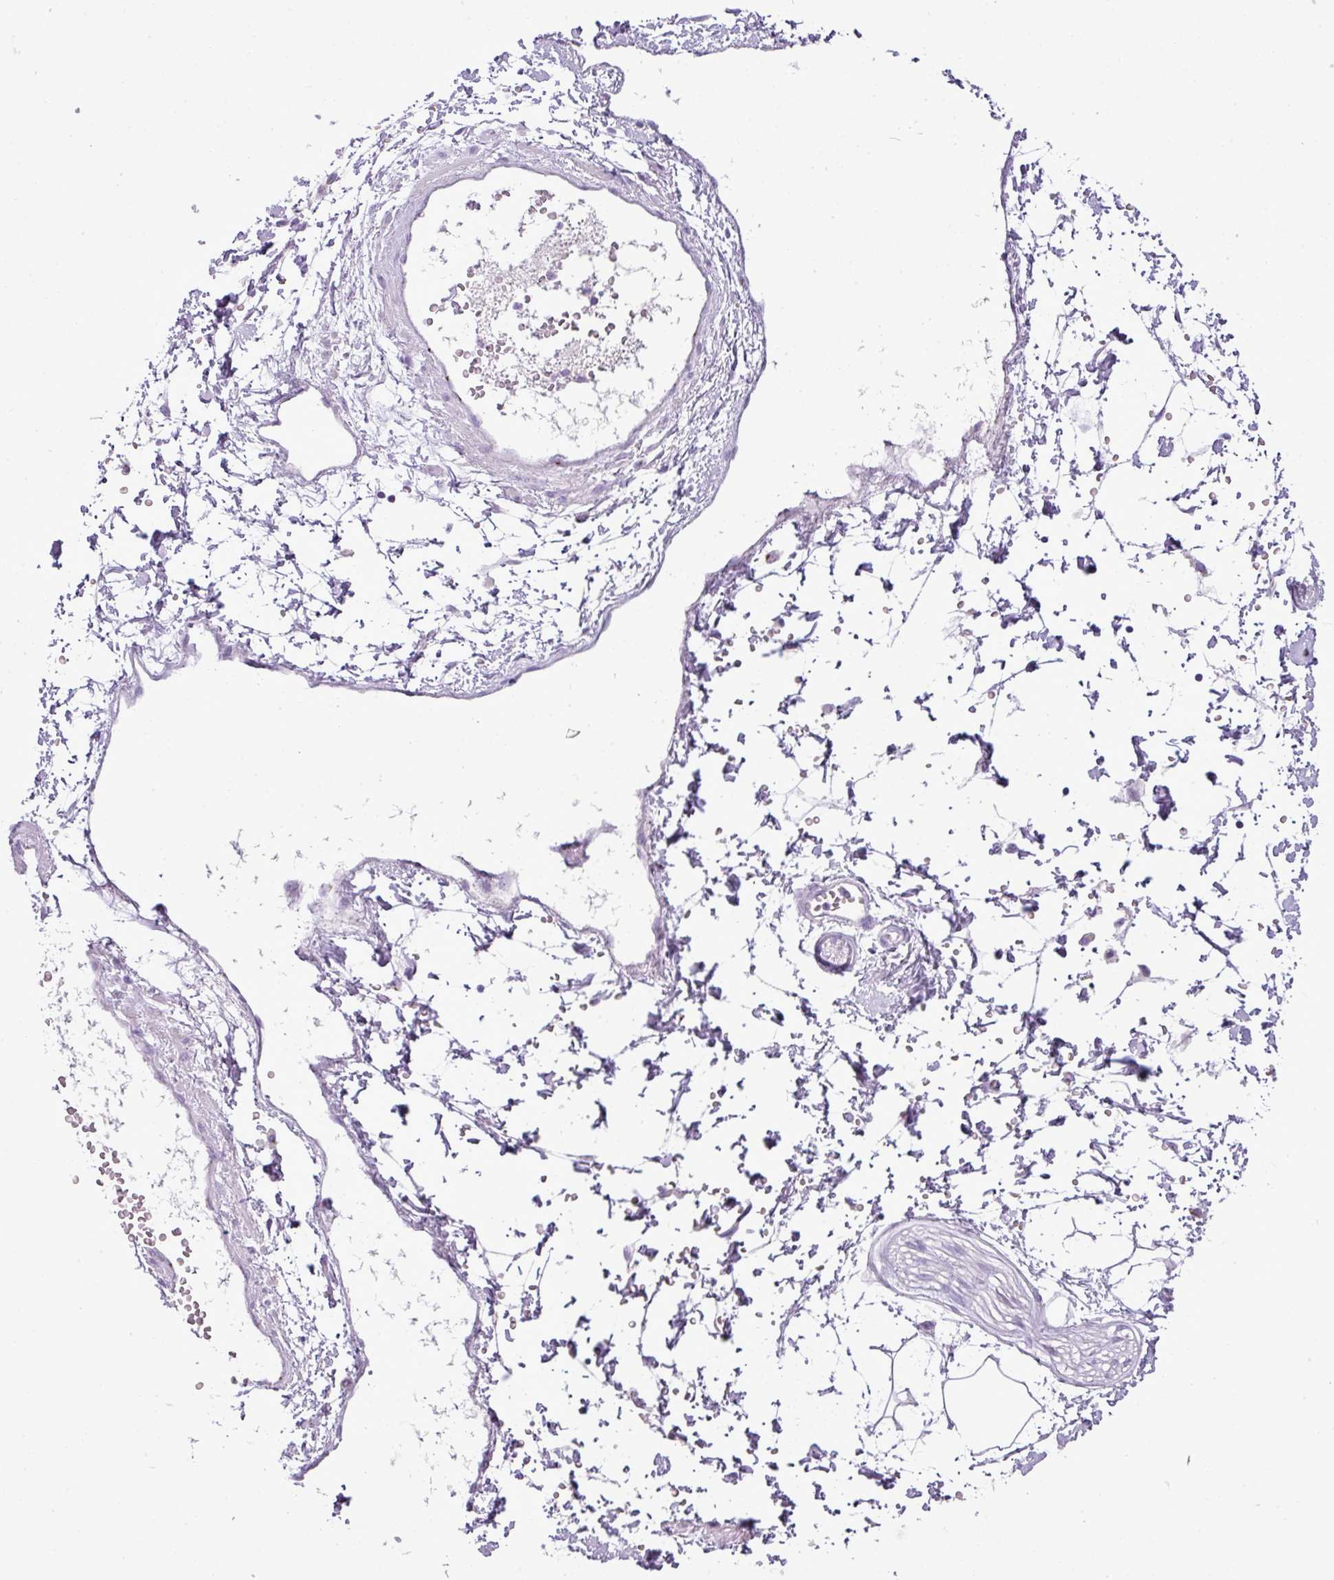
{"staining": {"intensity": "negative", "quantity": "none", "location": "none"}, "tissue": "adipose tissue", "cell_type": "Adipocytes", "image_type": "normal", "snomed": [{"axis": "morphology", "description": "Normal tissue, NOS"}, {"axis": "topography", "description": "Prostate"}, {"axis": "topography", "description": "Peripheral nerve tissue"}], "caption": "A high-resolution photomicrograph shows immunohistochemistry staining of unremarkable adipose tissue, which displays no significant staining in adipocytes.", "gene": "FAM43A", "patient": {"sex": "male", "age": 55}}